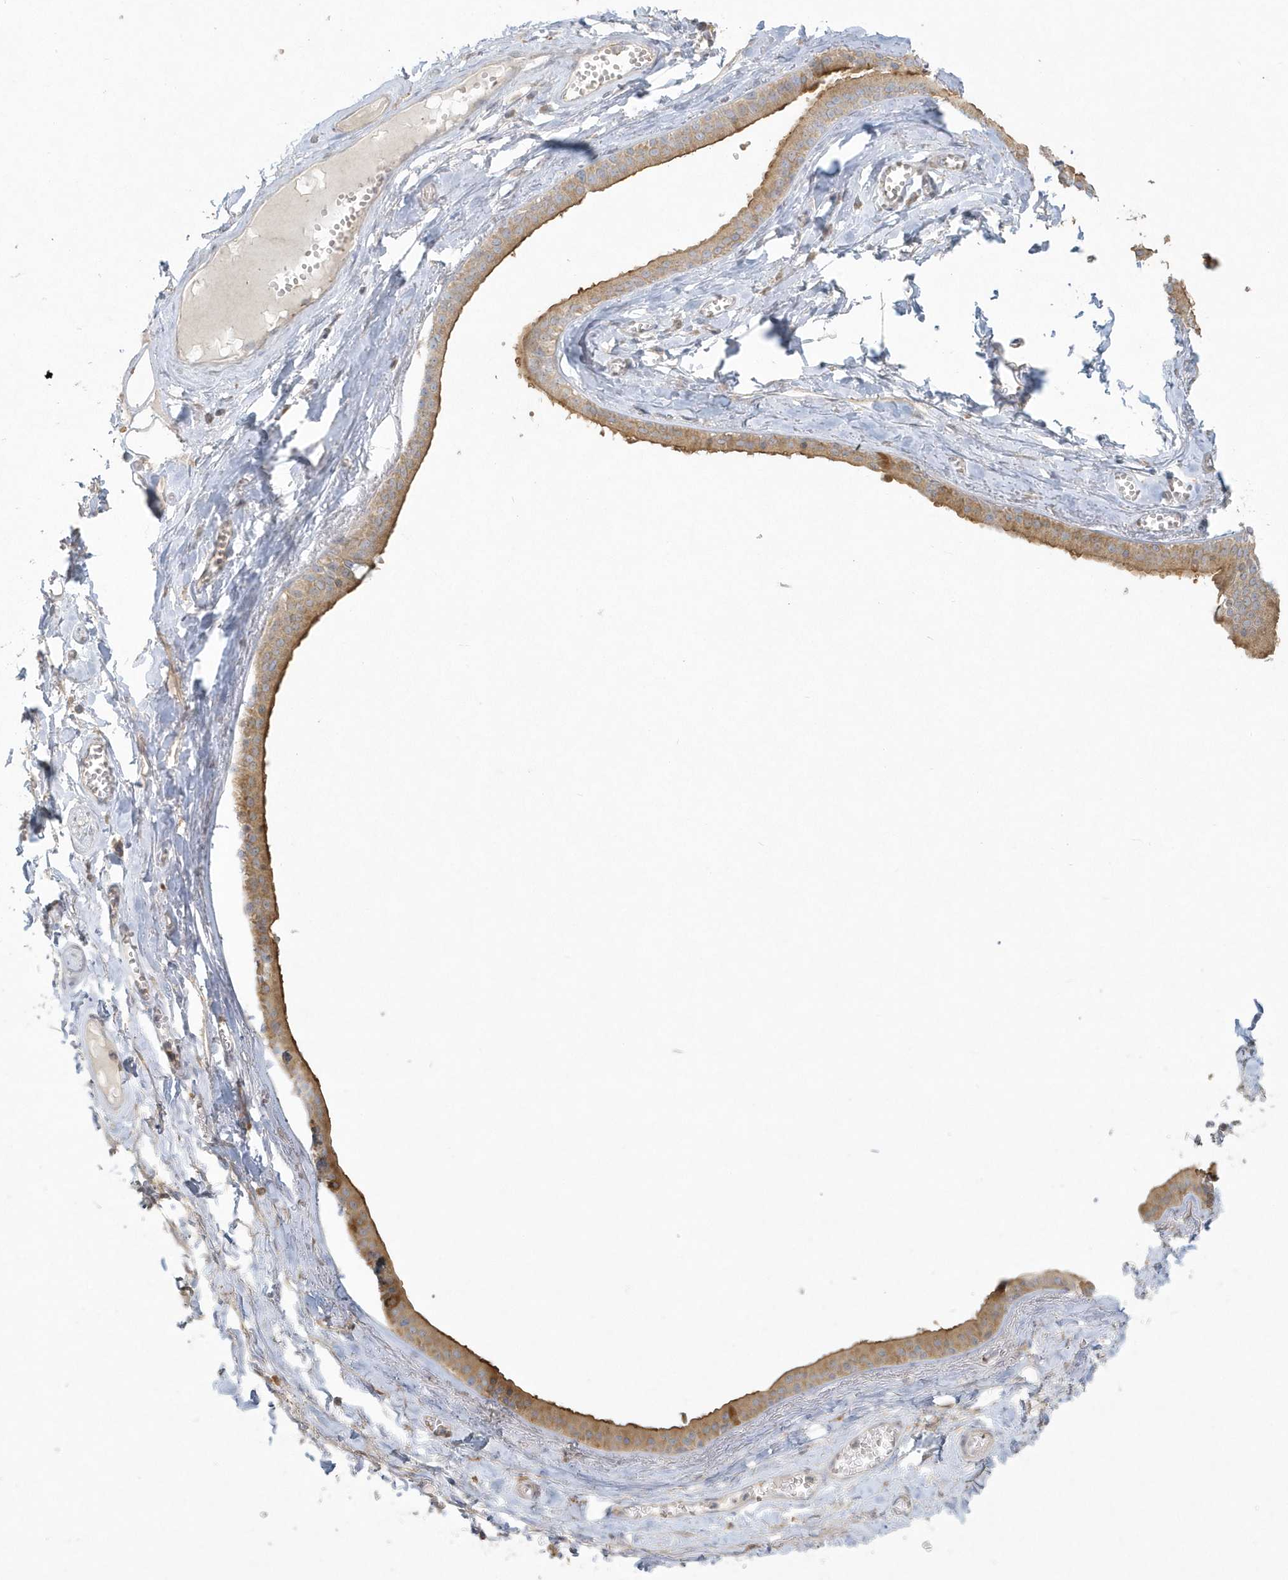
{"staining": {"intensity": "negative", "quantity": "none", "location": "none"}, "tissue": "soft tissue", "cell_type": "Chondrocytes", "image_type": "normal", "snomed": [{"axis": "morphology", "description": "Normal tissue, NOS"}, {"axis": "morphology", "description": "Inflammation, NOS"}, {"axis": "topography", "description": "Salivary gland"}, {"axis": "topography", "description": "Peripheral nerve tissue"}], "caption": "Immunohistochemical staining of unremarkable human soft tissue displays no significant positivity in chondrocytes.", "gene": "BLTP3A", "patient": {"sex": "female", "age": 75}}